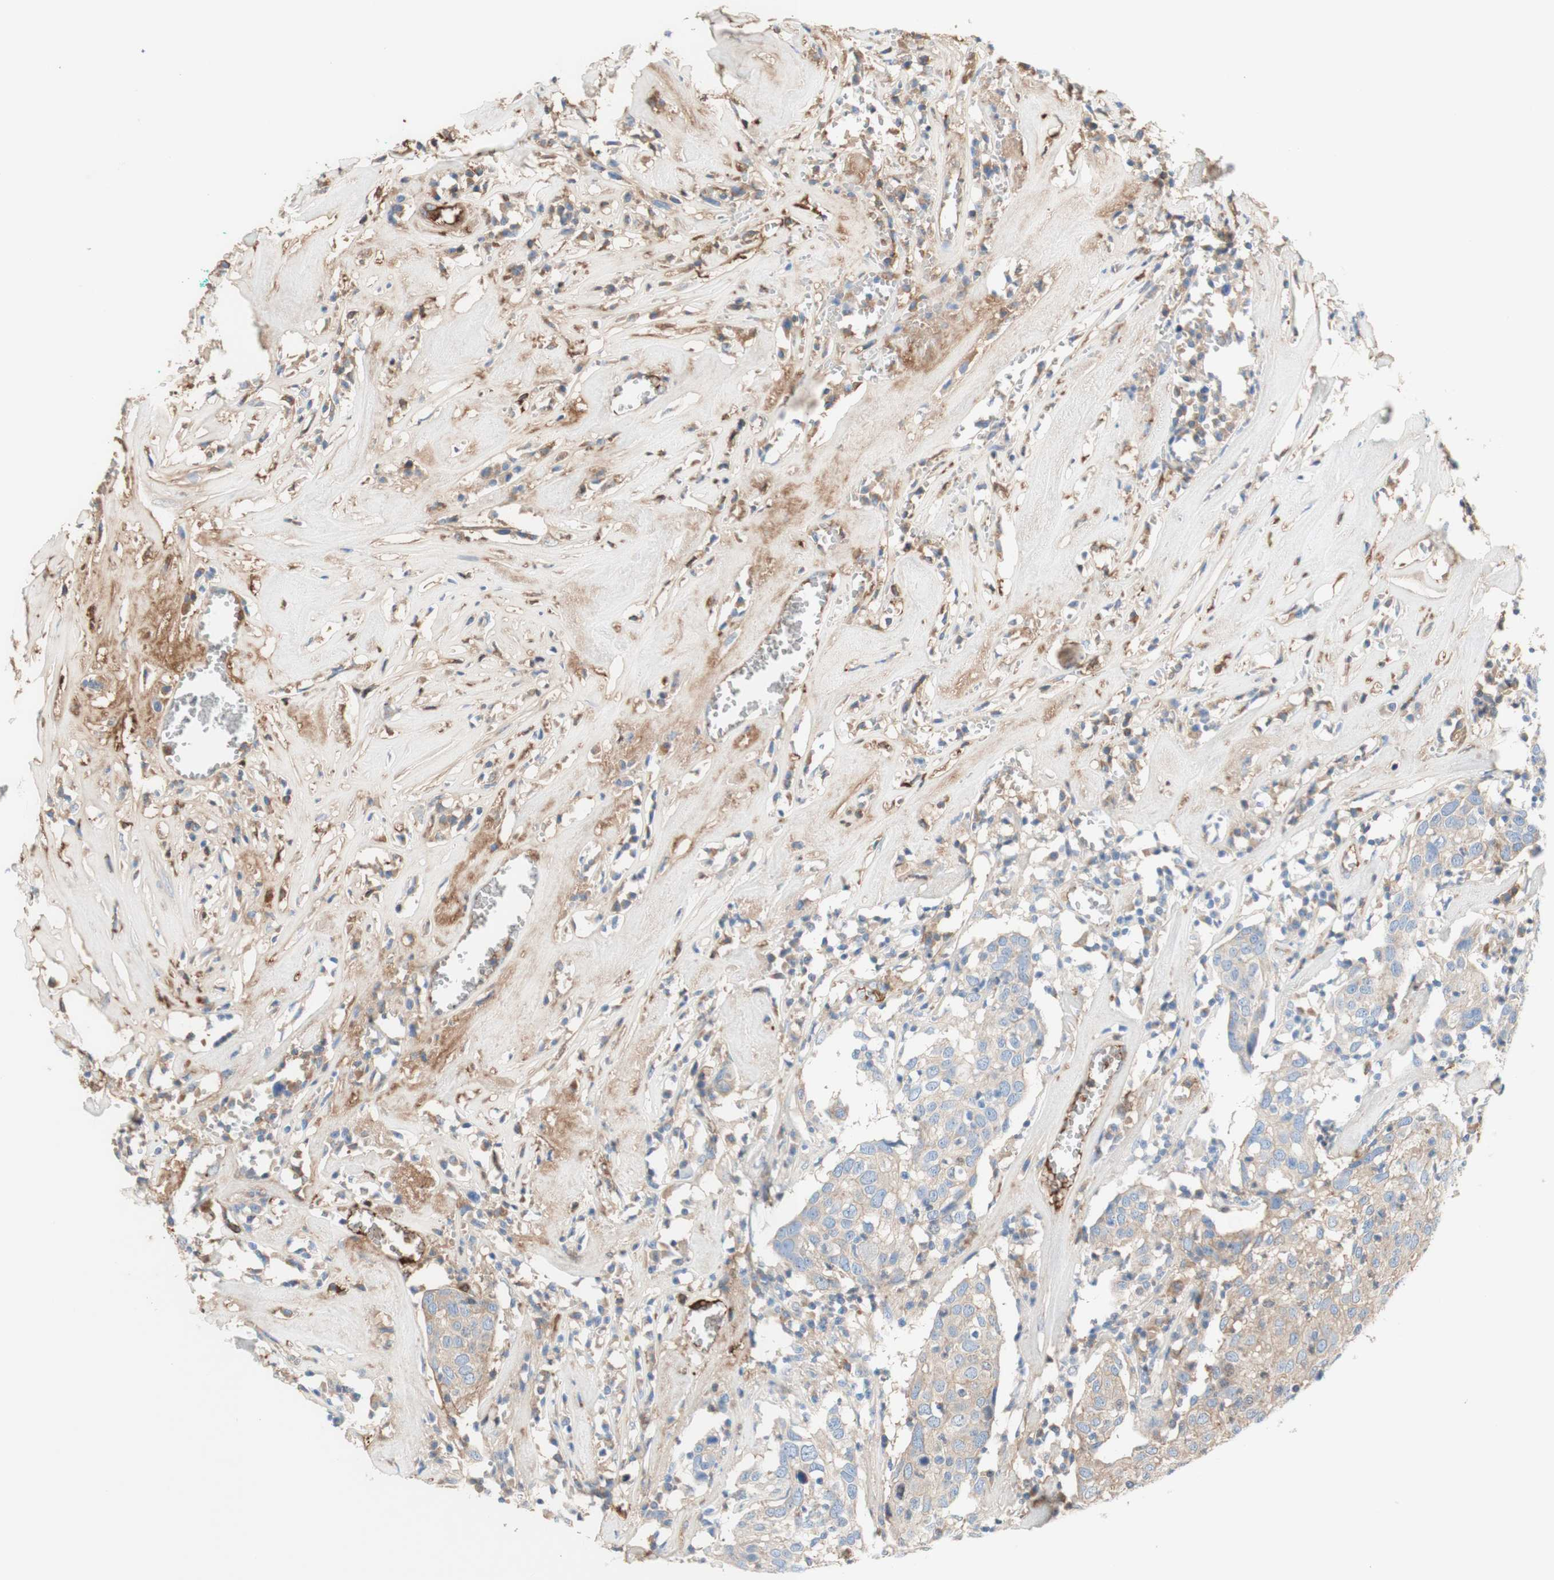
{"staining": {"intensity": "weak", "quantity": "25%-75%", "location": "cytoplasmic/membranous"}, "tissue": "head and neck cancer", "cell_type": "Tumor cells", "image_type": "cancer", "snomed": [{"axis": "morphology", "description": "Adenocarcinoma, NOS"}, {"axis": "topography", "description": "Salivary gland"}, {"axis": "topography", "description": "Head-Neck"}], "caption": "The photomicrograph shows immunohistochemical staining of head and neck adenocarcinoma. There is weak cytoplasmic/membranous staining is seen in approximately 25%-75% of tumor cells.", "gene": "KNG1", "patient": {"sex": "female", "age": 65}}